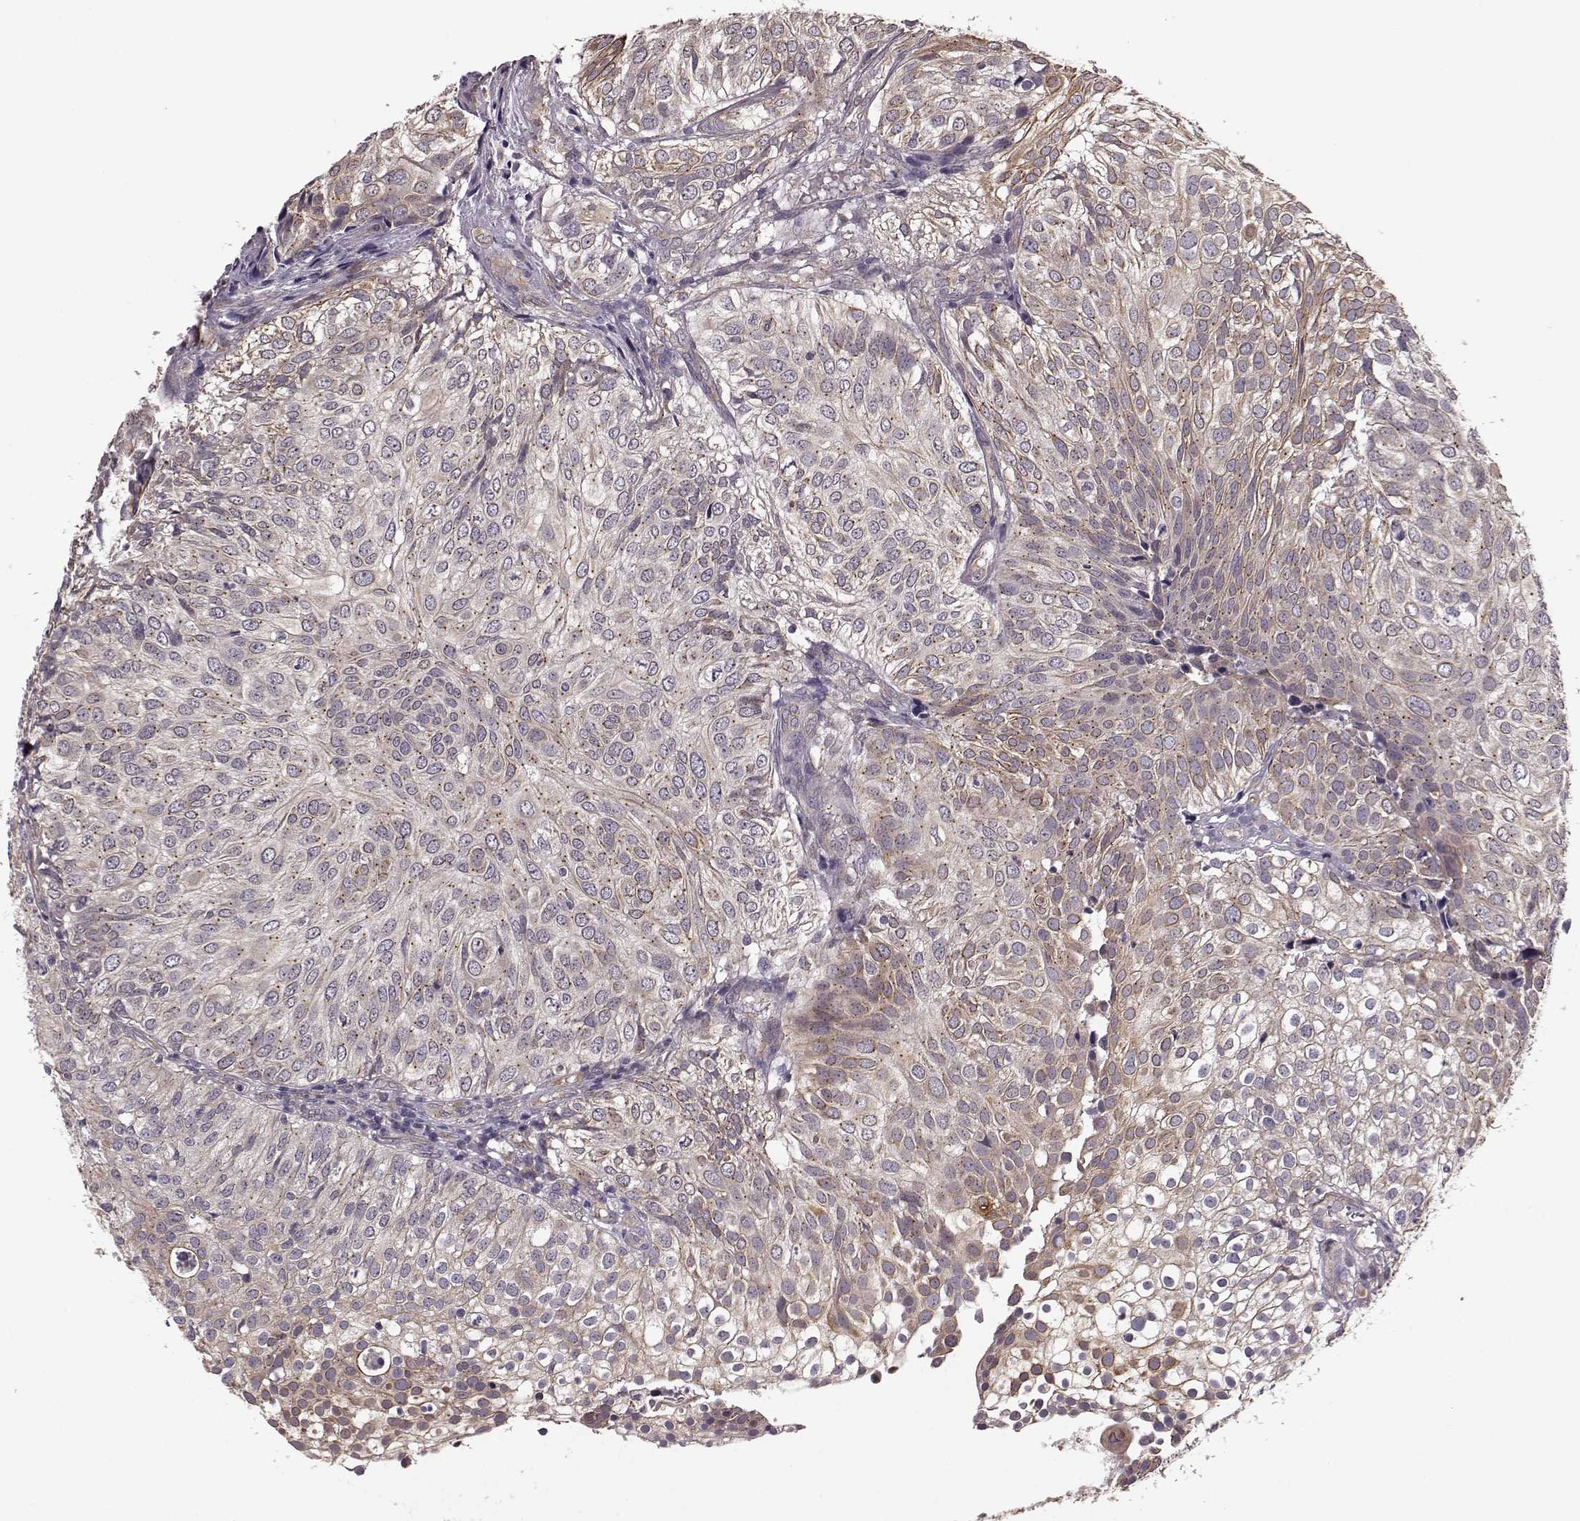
{"staining": {"intensity": "weak", "quantity": "25%-75%", "location": "cytoplasmic/membranous"}, "tissue": "urothelial cancer", "cell_type": "Tumor cells", "image_type": "cancer", "snomed": [{"axis": "morphology", "description": "Urothelial carcinoma, High grade"}, {"axis": "topography", "description": "Urinary bladder"}], "caption": "The histopathology image exhibits immunohistochemical staining of urothelial cancer. There is weak cytoplasmic/membranous positivity is appreciated in approximately 25%-75% of tumor cells. Using DAB (brown) and hematoxylin (blue) stains, captured at high magnification using brightfield microscopy.", "gene": "NTF3", "patient": {"sex": "female", "age": 79}}